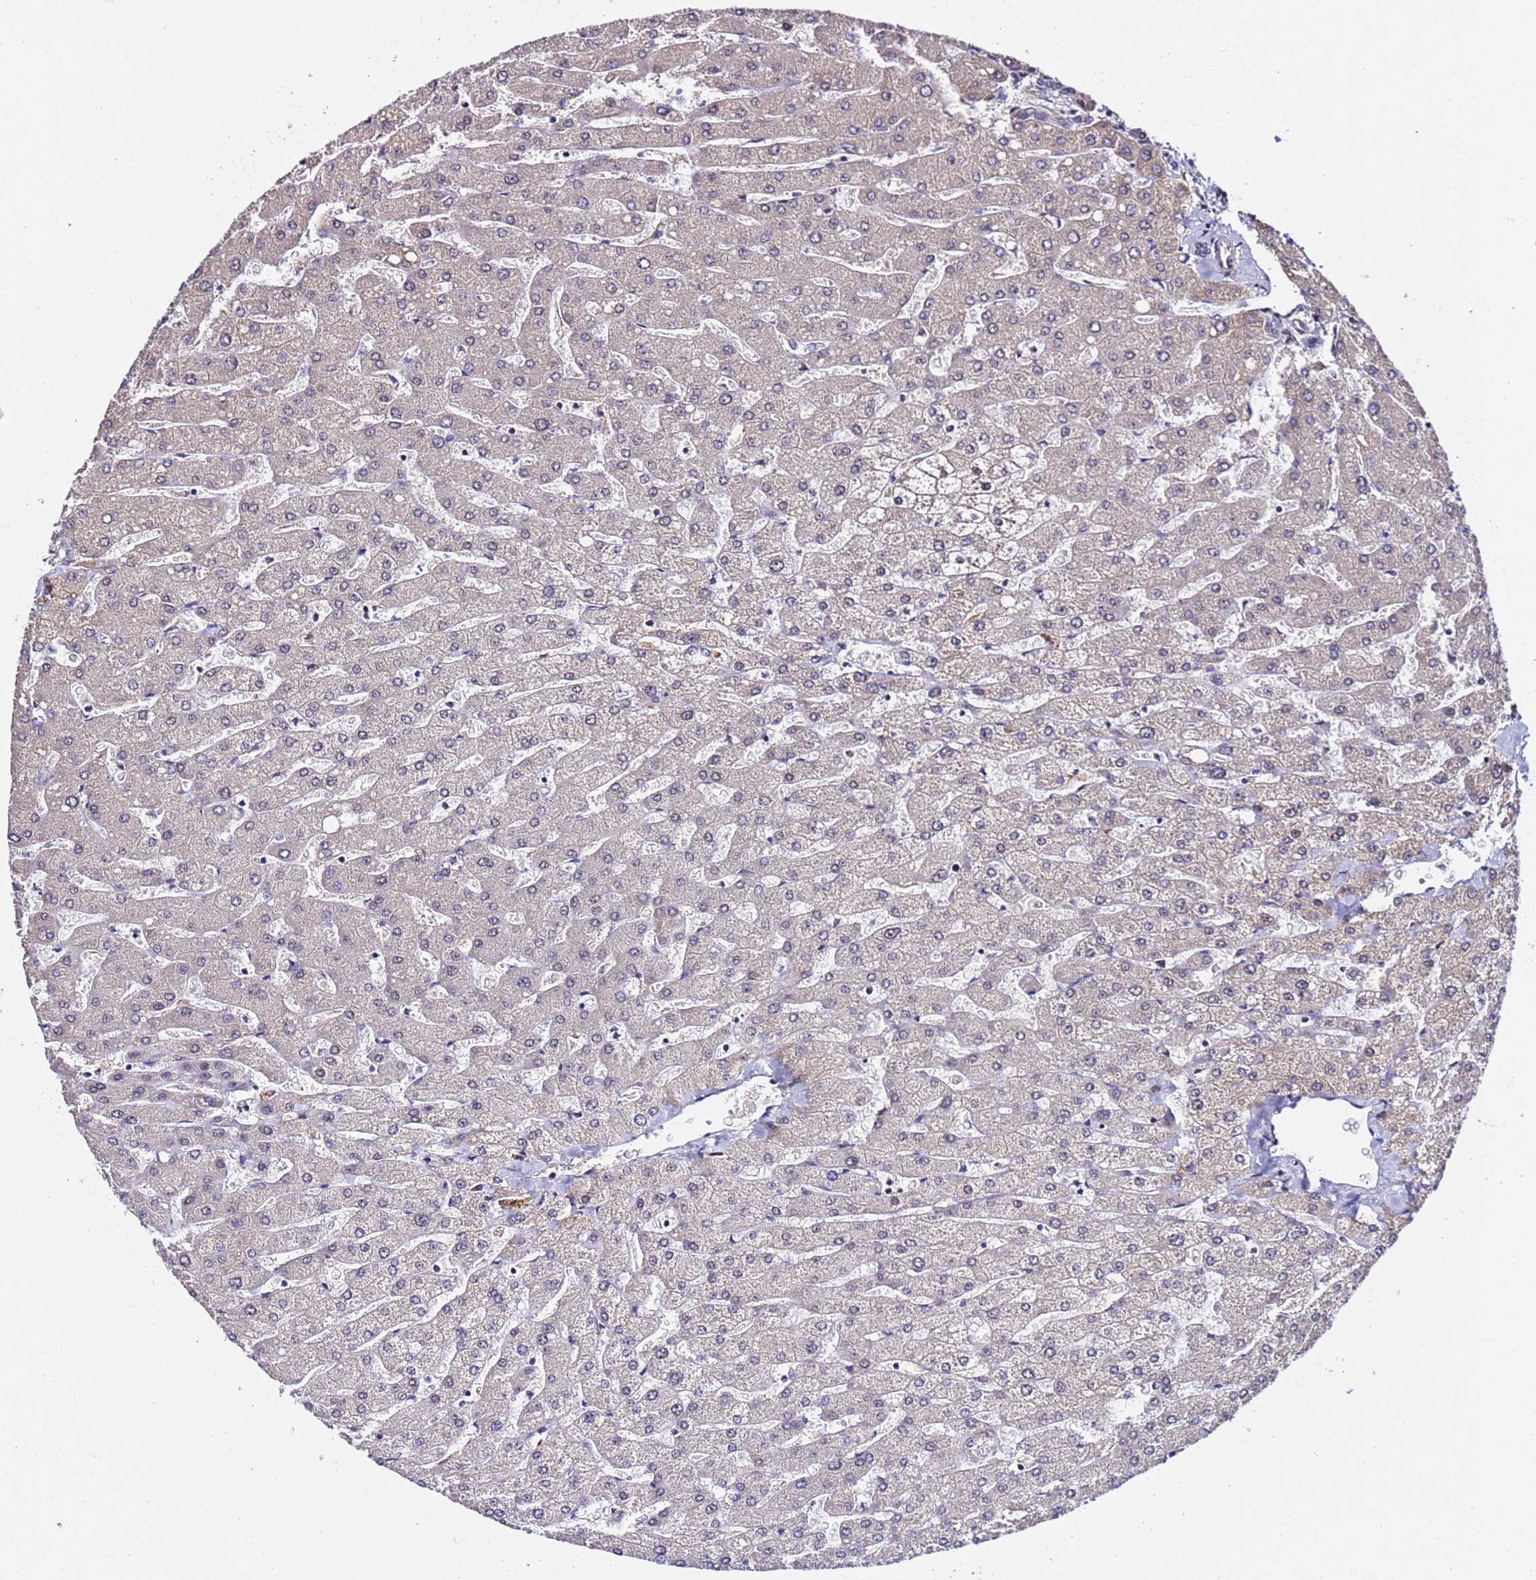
{"staining": {"intensity": "negative", "quantity": "none", "location": "none"}, "tissue": "liver", "cell_type": "Cholangiocytes", "image_type": "normal", "snomed": [{"axis": "morphology", "description": "Normal tissue, NOS"}, {"axis": "topography", "description": "Liver"}], "caption": "DAB (3,3'-diaminobenzidine) immunohistochemical staining of benign human liver displays no significant staining in cholangiocytes. (DAB immunohistochemistry with hematoxylin counter stain).", "gene": "WNK4", "patient": {"sex": "male", "age": 55}}